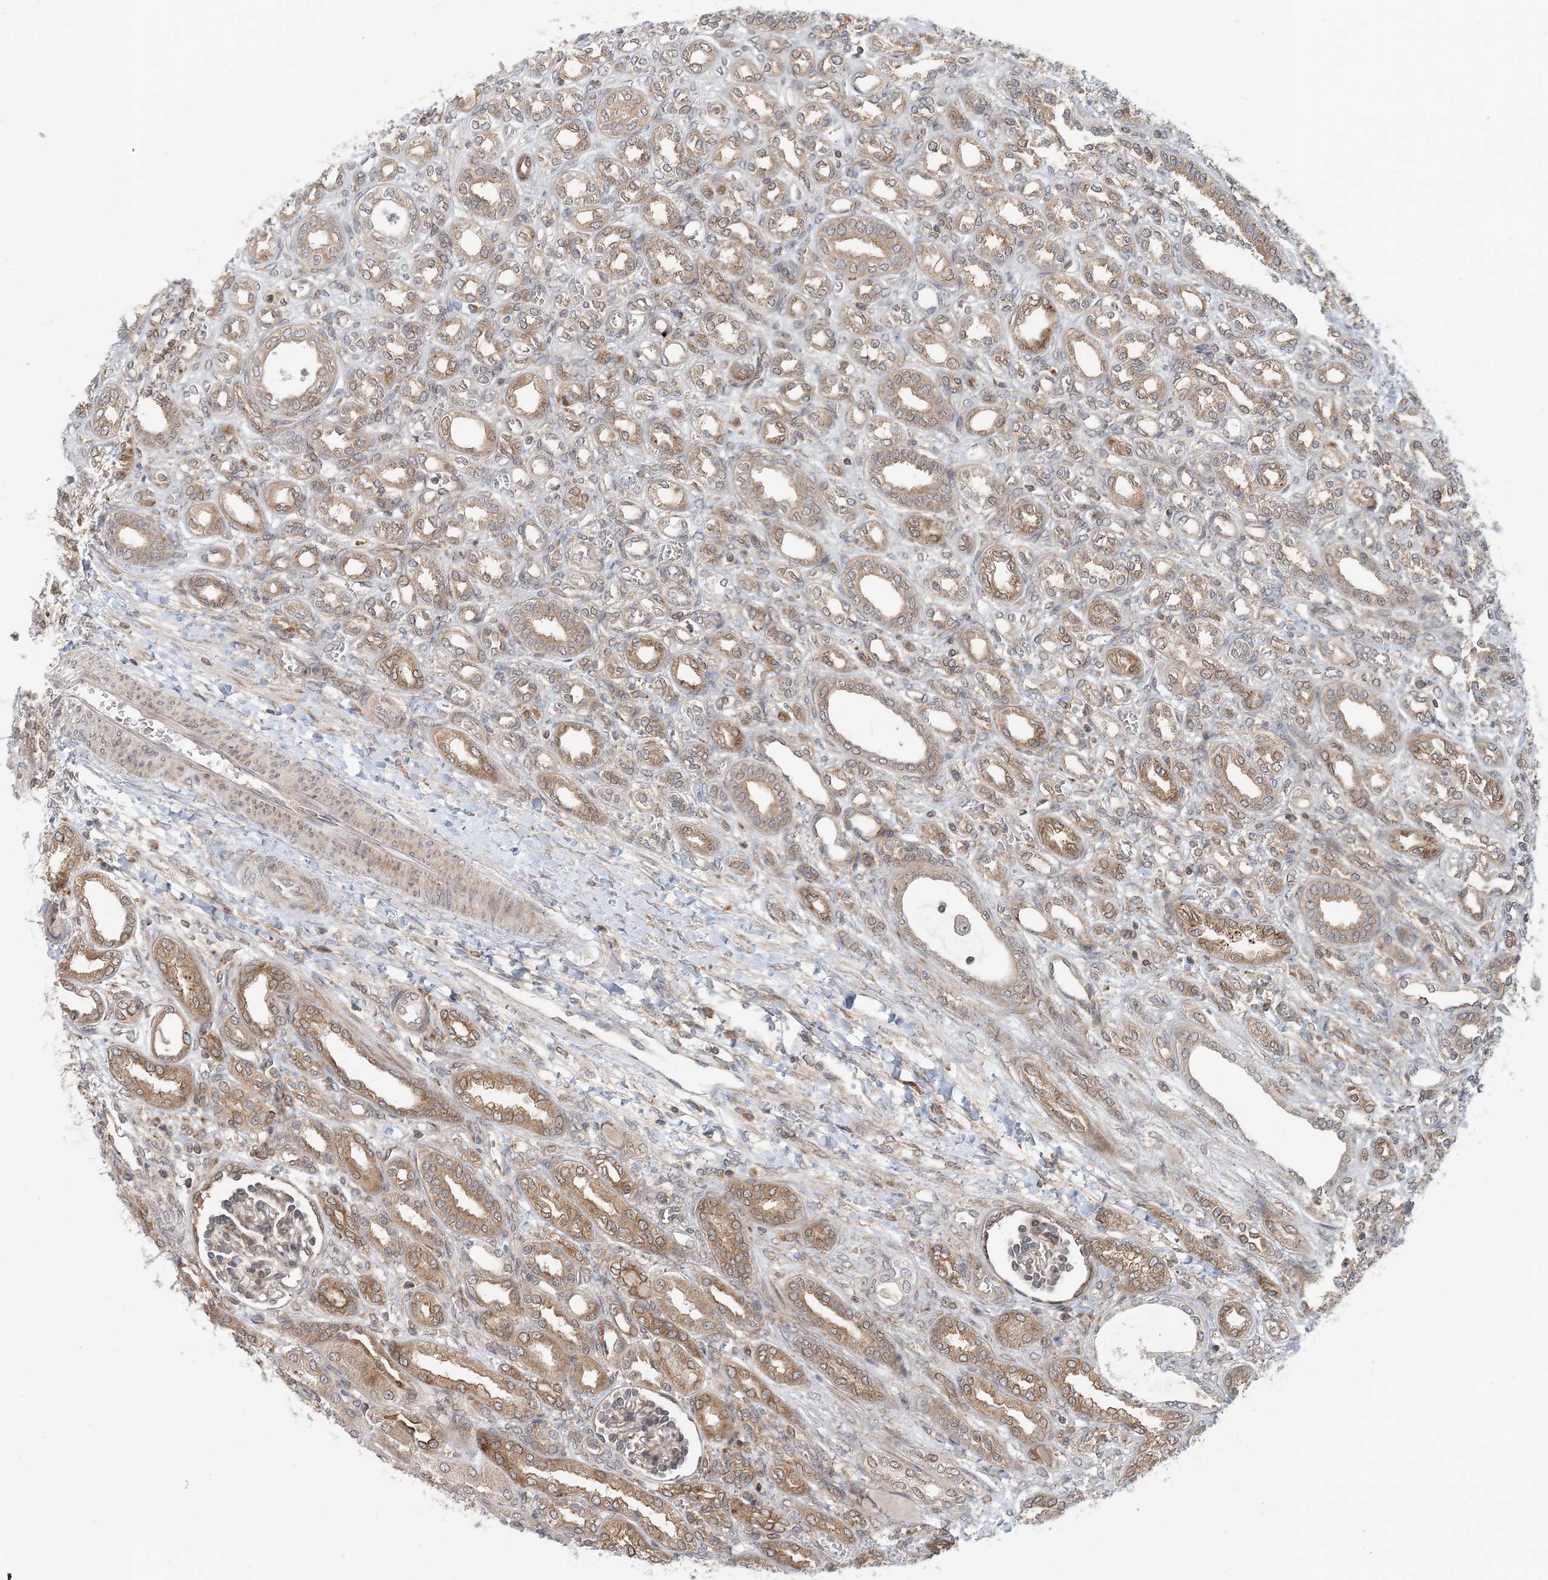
{"staining": {"intensity": "moderate", "quantity": ">75%", "location": "cytoplasmic/membranous"}, "tissue": "kidney", "cell_type": "Cells in glomeruli", "image_type": "normal", "snomed": [{"axis": "morphology", "description": "Normal tissue, NOS"}, {"axis": "morphology", "description": "Neoplasm, malignant, NOS"}, {"axis": "topography", "description": "Kidney"}], "caption": "Human kidney stained for a protein (brown) exhibits moderate cytoplasmic/membranous positive expression in about >75% of cells in glomeruli.", "gene": "ATP13A2", "patient": {"sex": "female", "age": 1}}